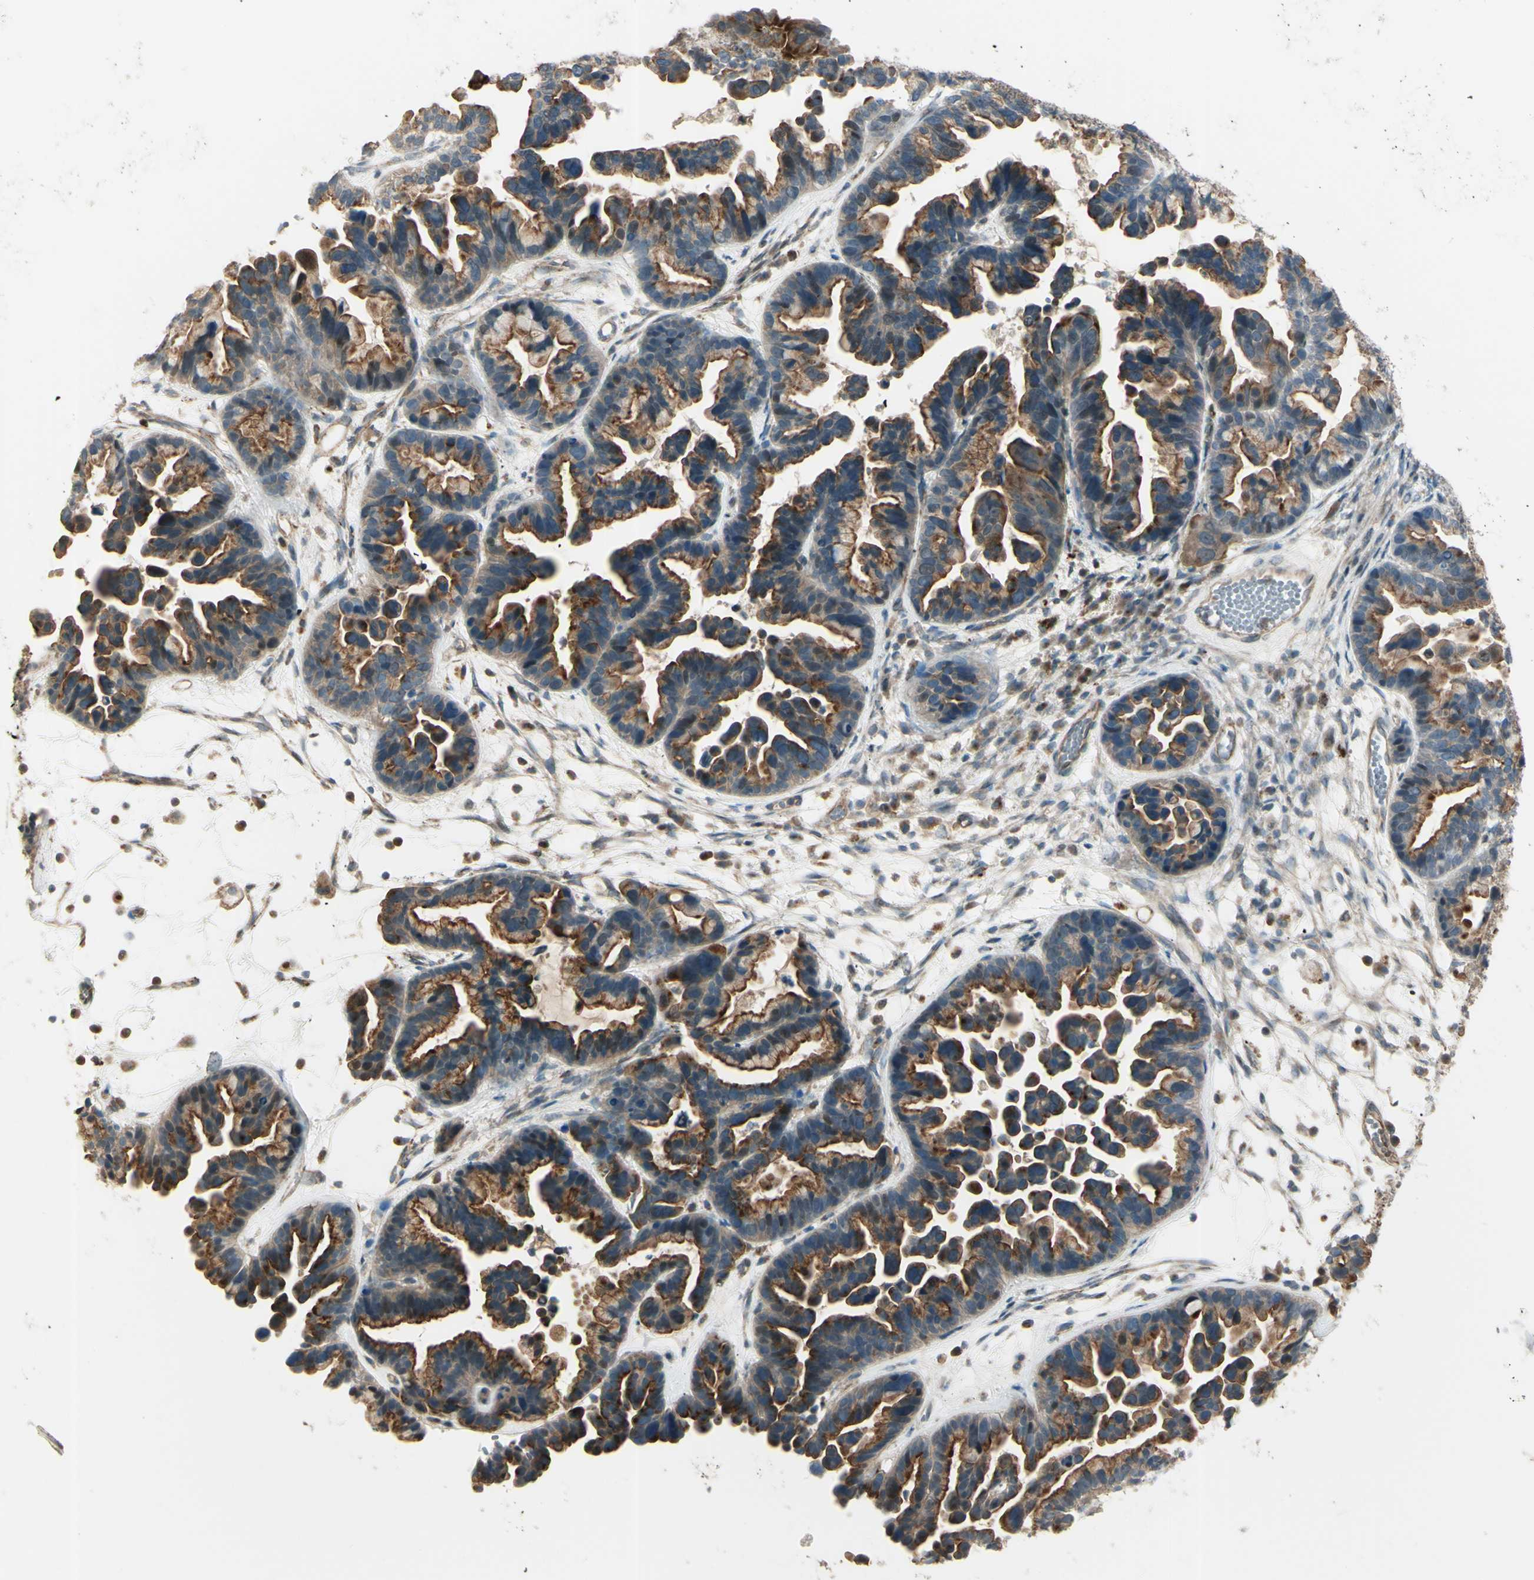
{"staining": {"intensity": "moderate", "quantity": ">75%", "location": "cytoplasmic/membranous"}, "tissue": "ovarian cancer", "cell_type": "Tumor cells", "image_type": "cancer", "snomed": [{"axis": "morphology", "description": "Cystadenocarcinoma, serous, NOS"}, {"axis": "topography", "description": "Ovary"}], "caption": "Tumor cells reveal medium levels of moderate cytoplasmic/membranous staining in about >75% of cells in ovarian cancer. Immunohistochemistry (ihc) stains the protein of interest in brown and the nuclei are stained blue.", "gene": "LMTK2", "patient": {"sex": "female", "age": 56}}